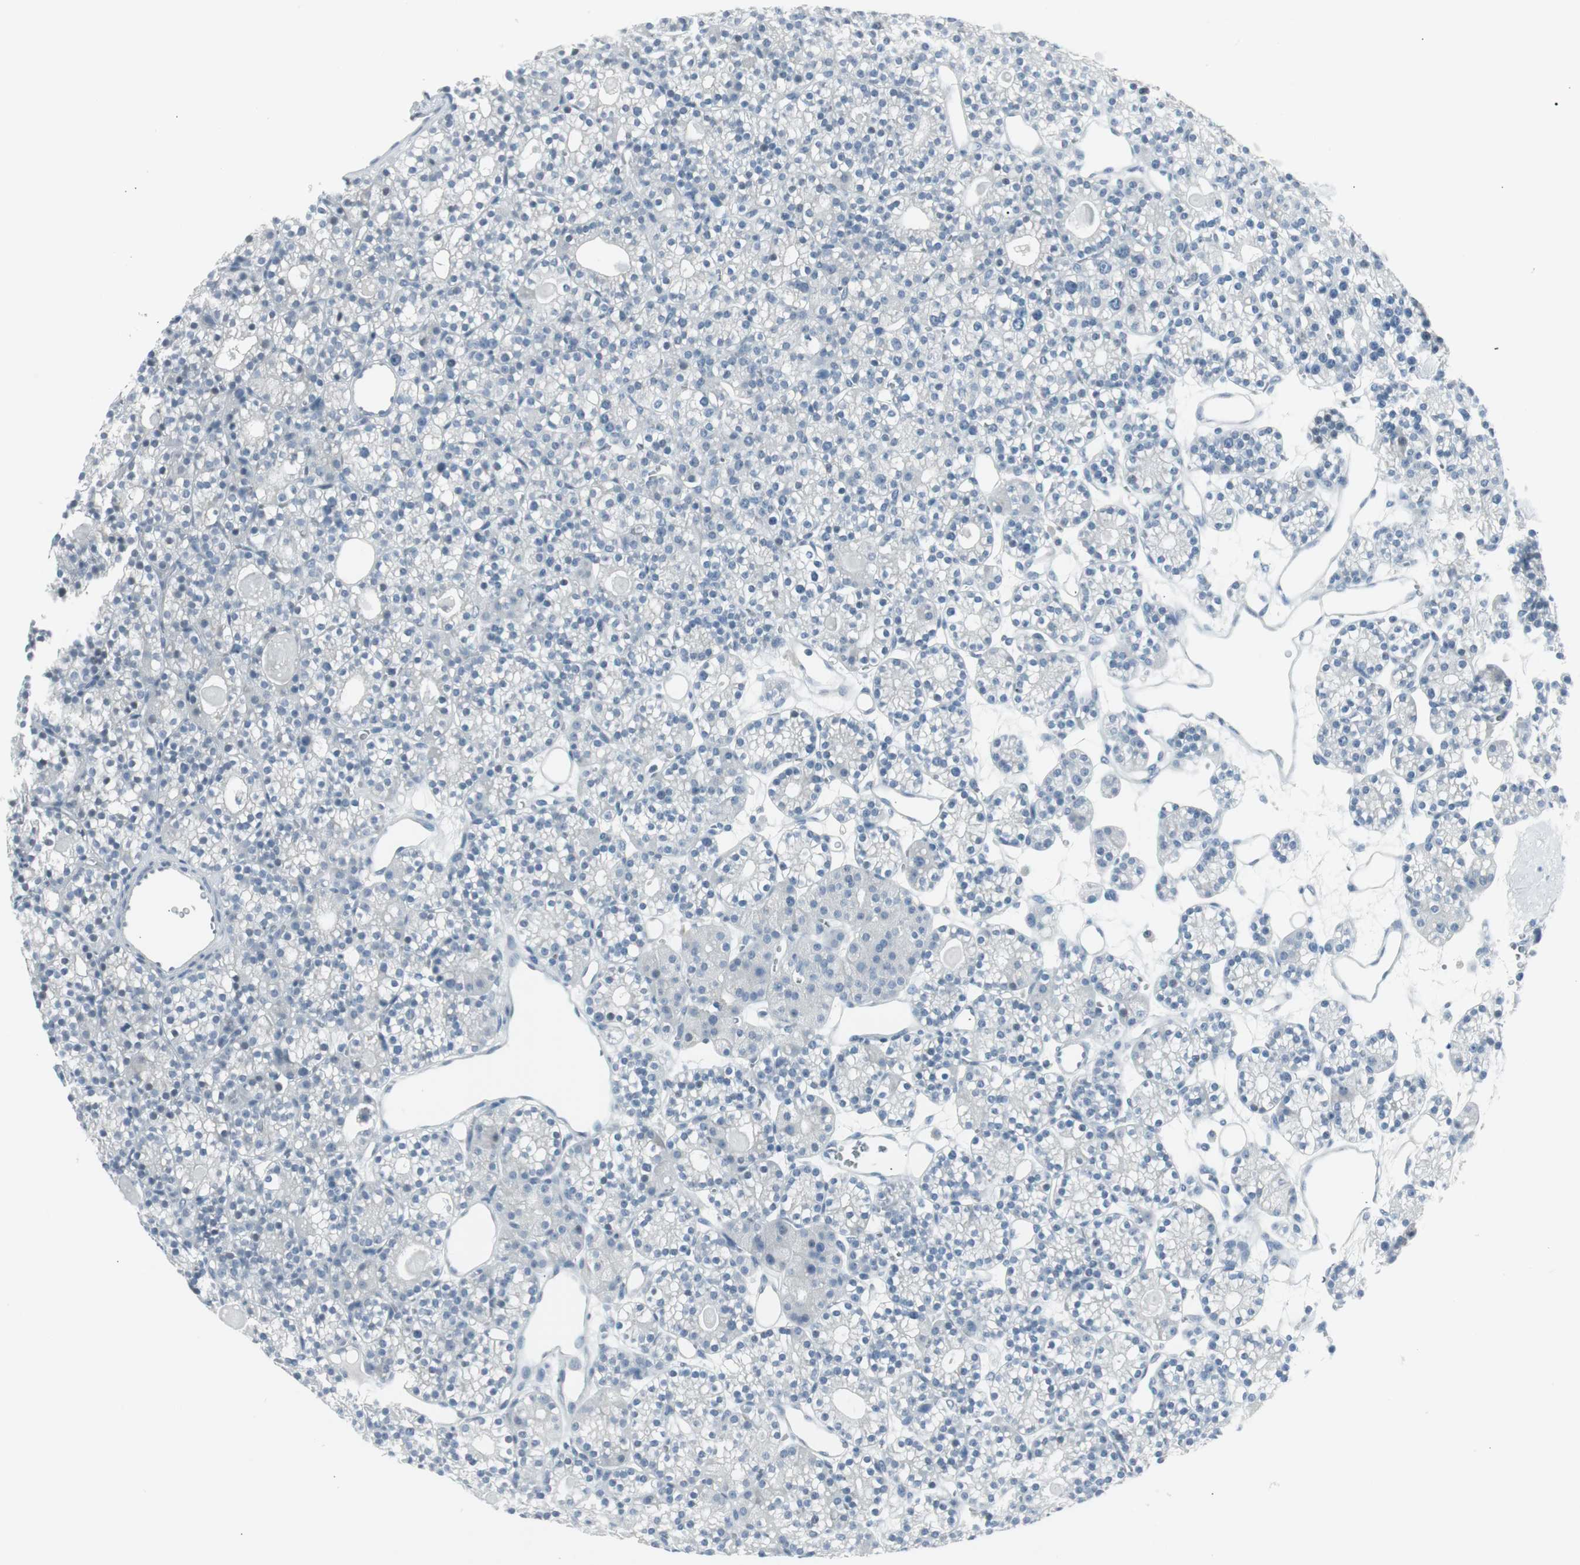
{"staining": {"intensity": "negative", "quantity": "none", "location": "none"}, "tissue": "parathyroid gland", "cell_type": "Glandular cells", "image_type": "normal", "snomed": [{"axis": "morphology", "description": "Normal tissue, NOS"}, {"axis": "topography", "description": "Parathyroid gland"}], "caption": "There is no significant positivity in glandular cells of parathyroid gland. (DAB (3,3'-diaminobenzidine) immunohistochemistry with hematoxylin counter stain).", "gene": "AGR2", "patient": {"sex": "female", "age": 64}}